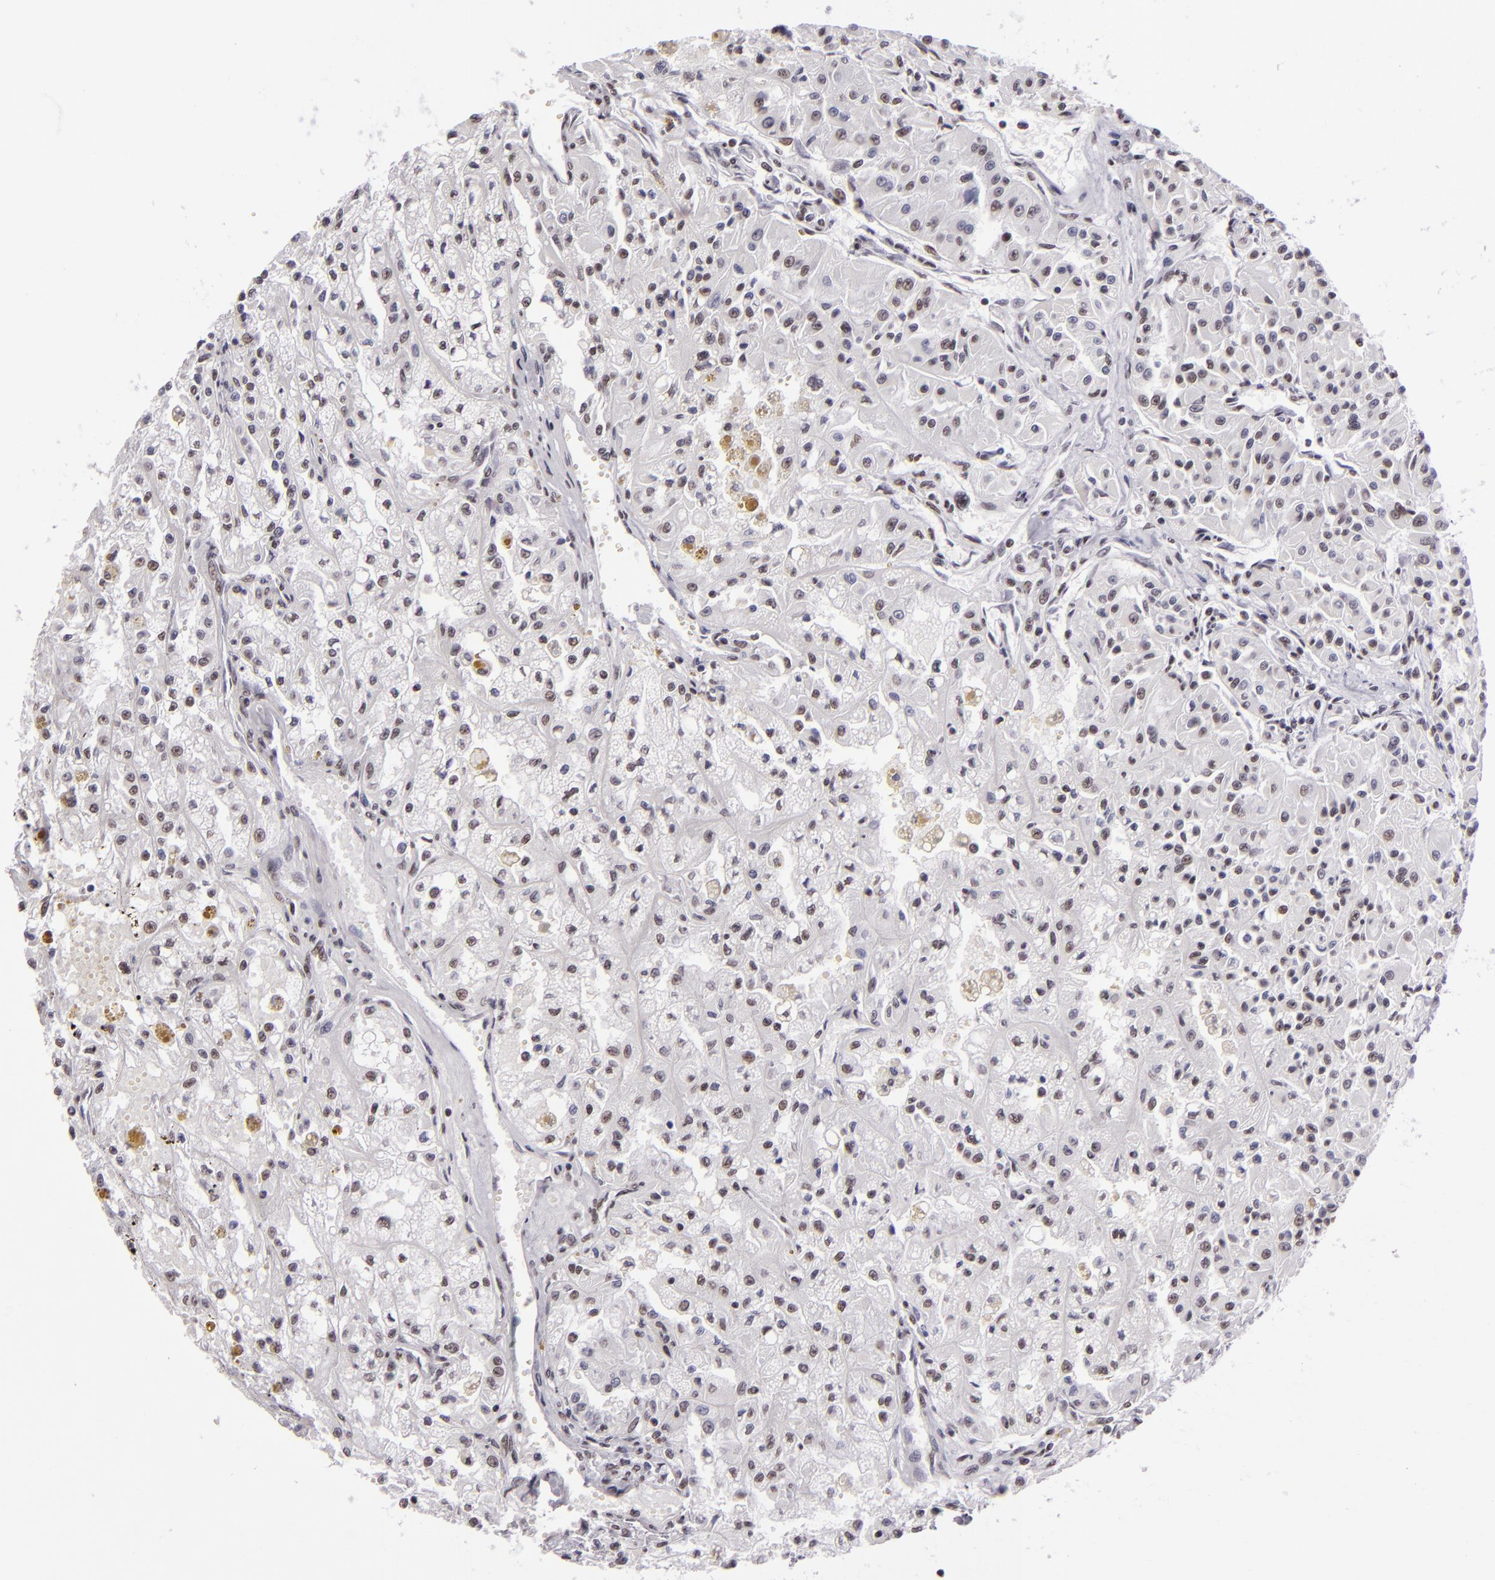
{"staining": {"intensity": "weak", "quantity": "<25%", "location": "nuclear"}, "tissue": "renal cancer", "cell_type": "Tumor cells", "image_type": "cancer", "snomed": [{"axis": "morphology", "description": "Adenocarcinoma, NOS"}, {"axis": "topography", "description": "Kidney"}], "caption": "Immunohistochemistry of renal cancer demonstrates no expression in tumor cells.", "gene": "BRD8", "patient": {"sex": "male", "age": 78}}